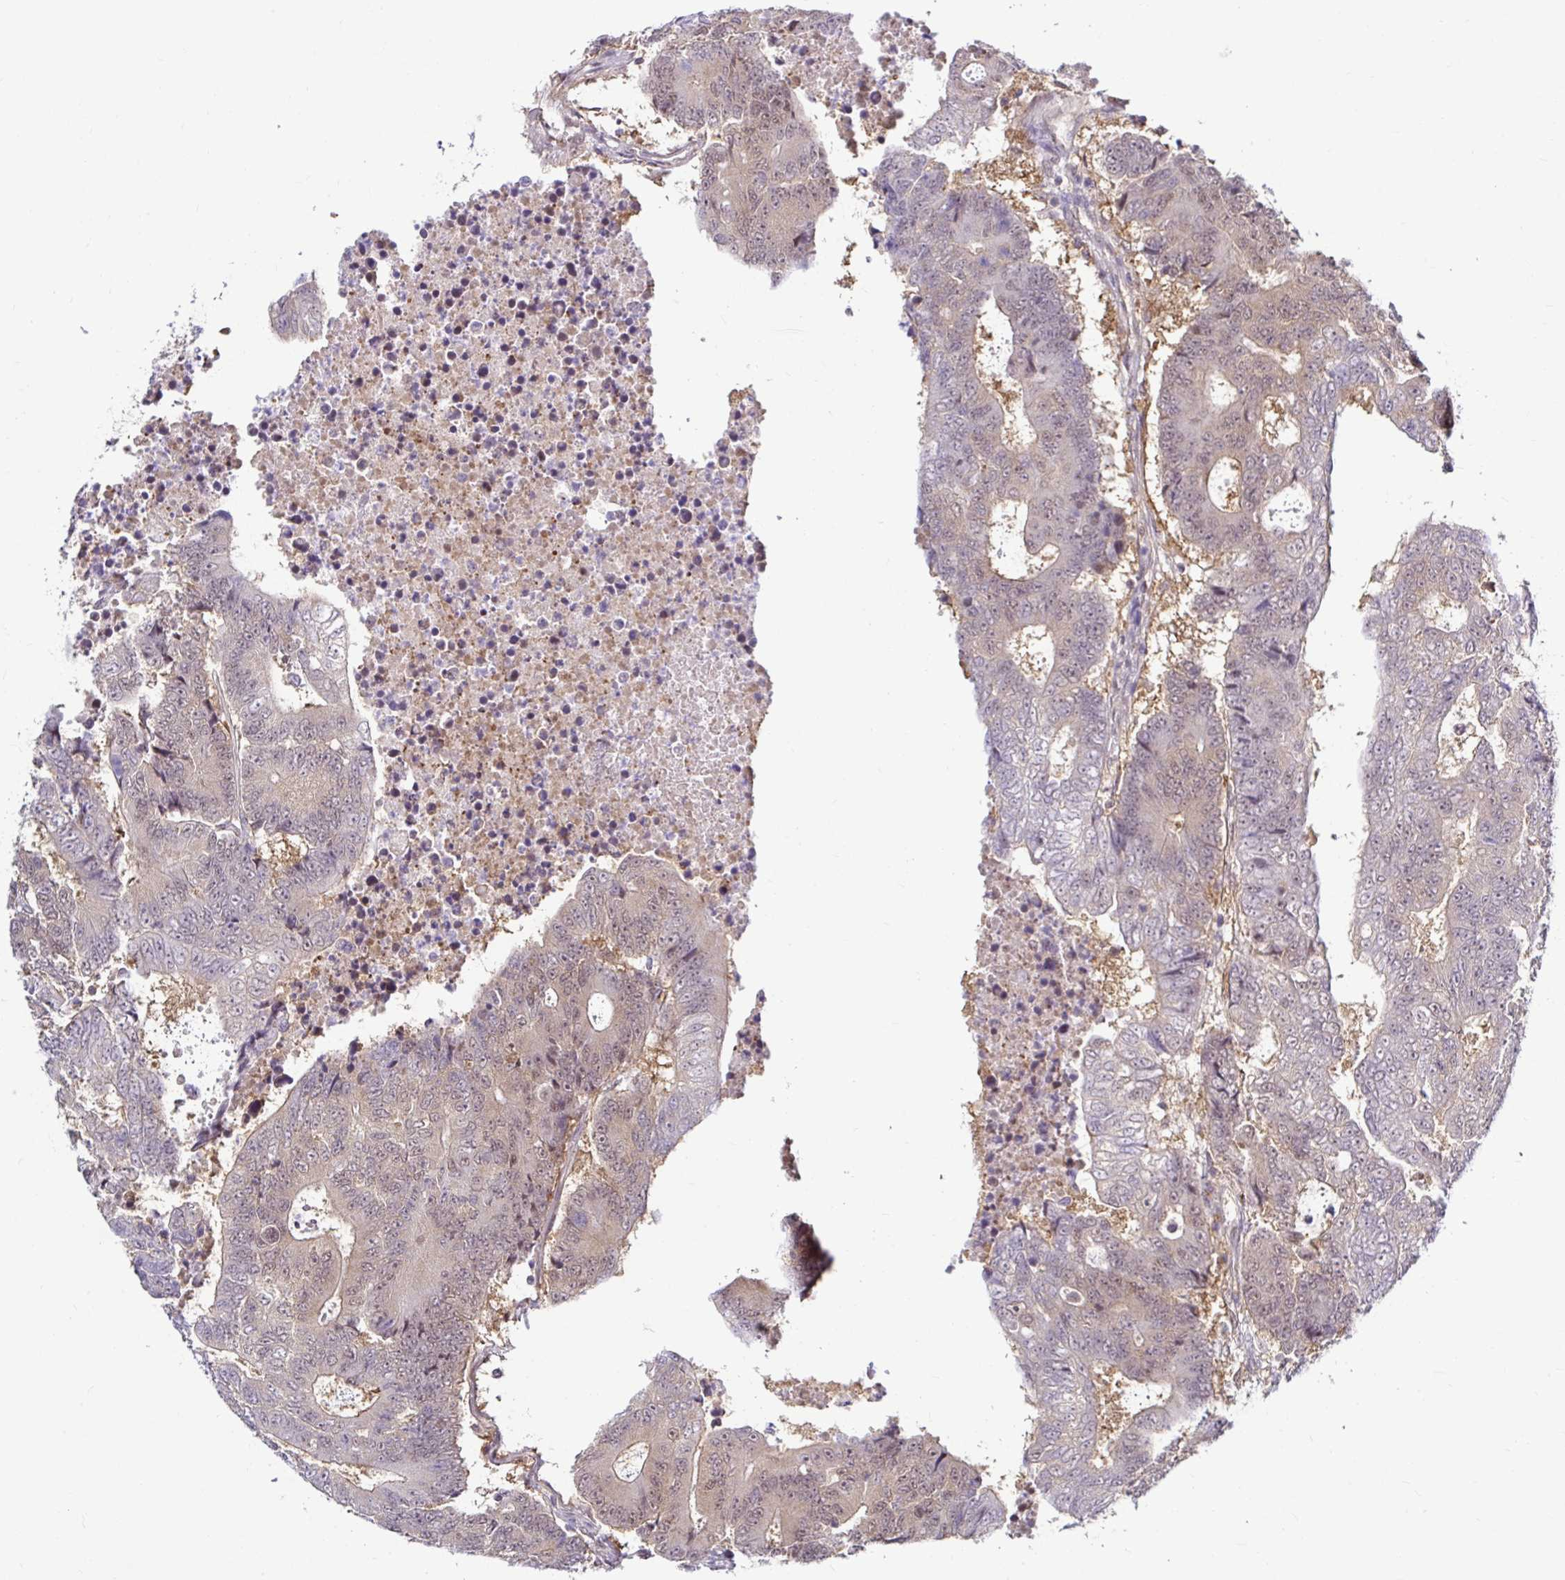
{"staining": {"intensity": "weak", "quantity": ">75%", "location": "nuclear"}, "tissue": "colorectal cancer", "cell_type": "Tumor cells", "image_type": "cancer", "snomed": [{"axis": "morphology", "description": "Adenocarcinoma, NOS"}, {"axis": "topography", "description": "Colon"}], "caption": "This image shows IHC staining of colorectal adenocarcinoma, with low weak nuclear expression in about >75% of tumor cells.", "gene": "PSMD3", "patient": {"sex": "female", "age": 48}}